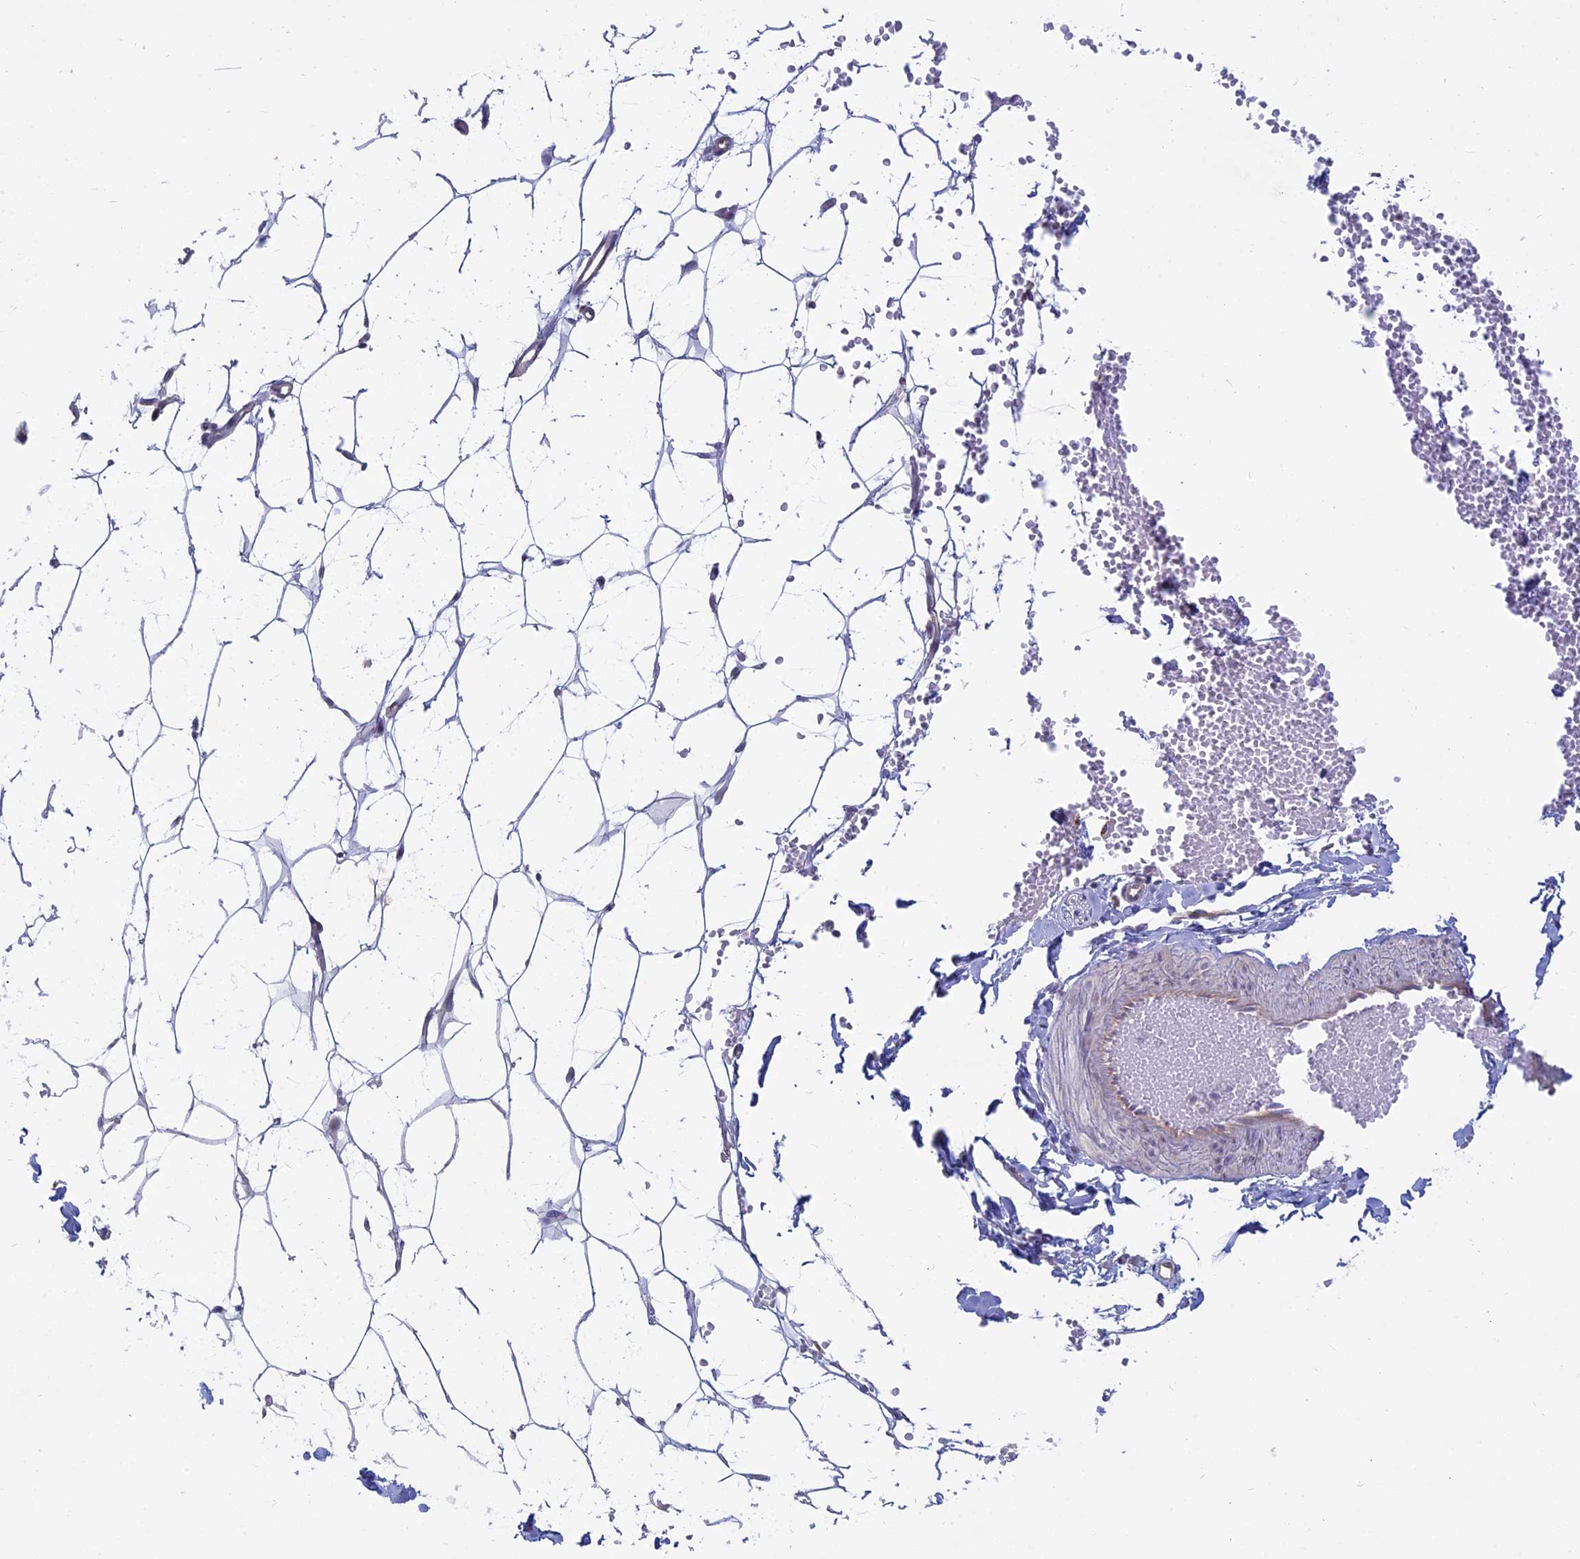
{"staining": {"intensity": "negative", "quantity": "none", "location": "none"}, "tissue": "adipose tissue", "cell_type": "Adipocytes", "image_type": "normal", "snomed": [{"axis": "morphology", "description": "Normal tissue, NOS"}, {"axis": "topography", "description": "Breast"}], "caption": "DAB (3,3'-diaminobenzidine) immunohistochemical staining of unremarkable human adipose tissue shows no significant staining in adipocytes.", "gene": "MYO5B", "patient": {"sex": "female", "age": 23}}